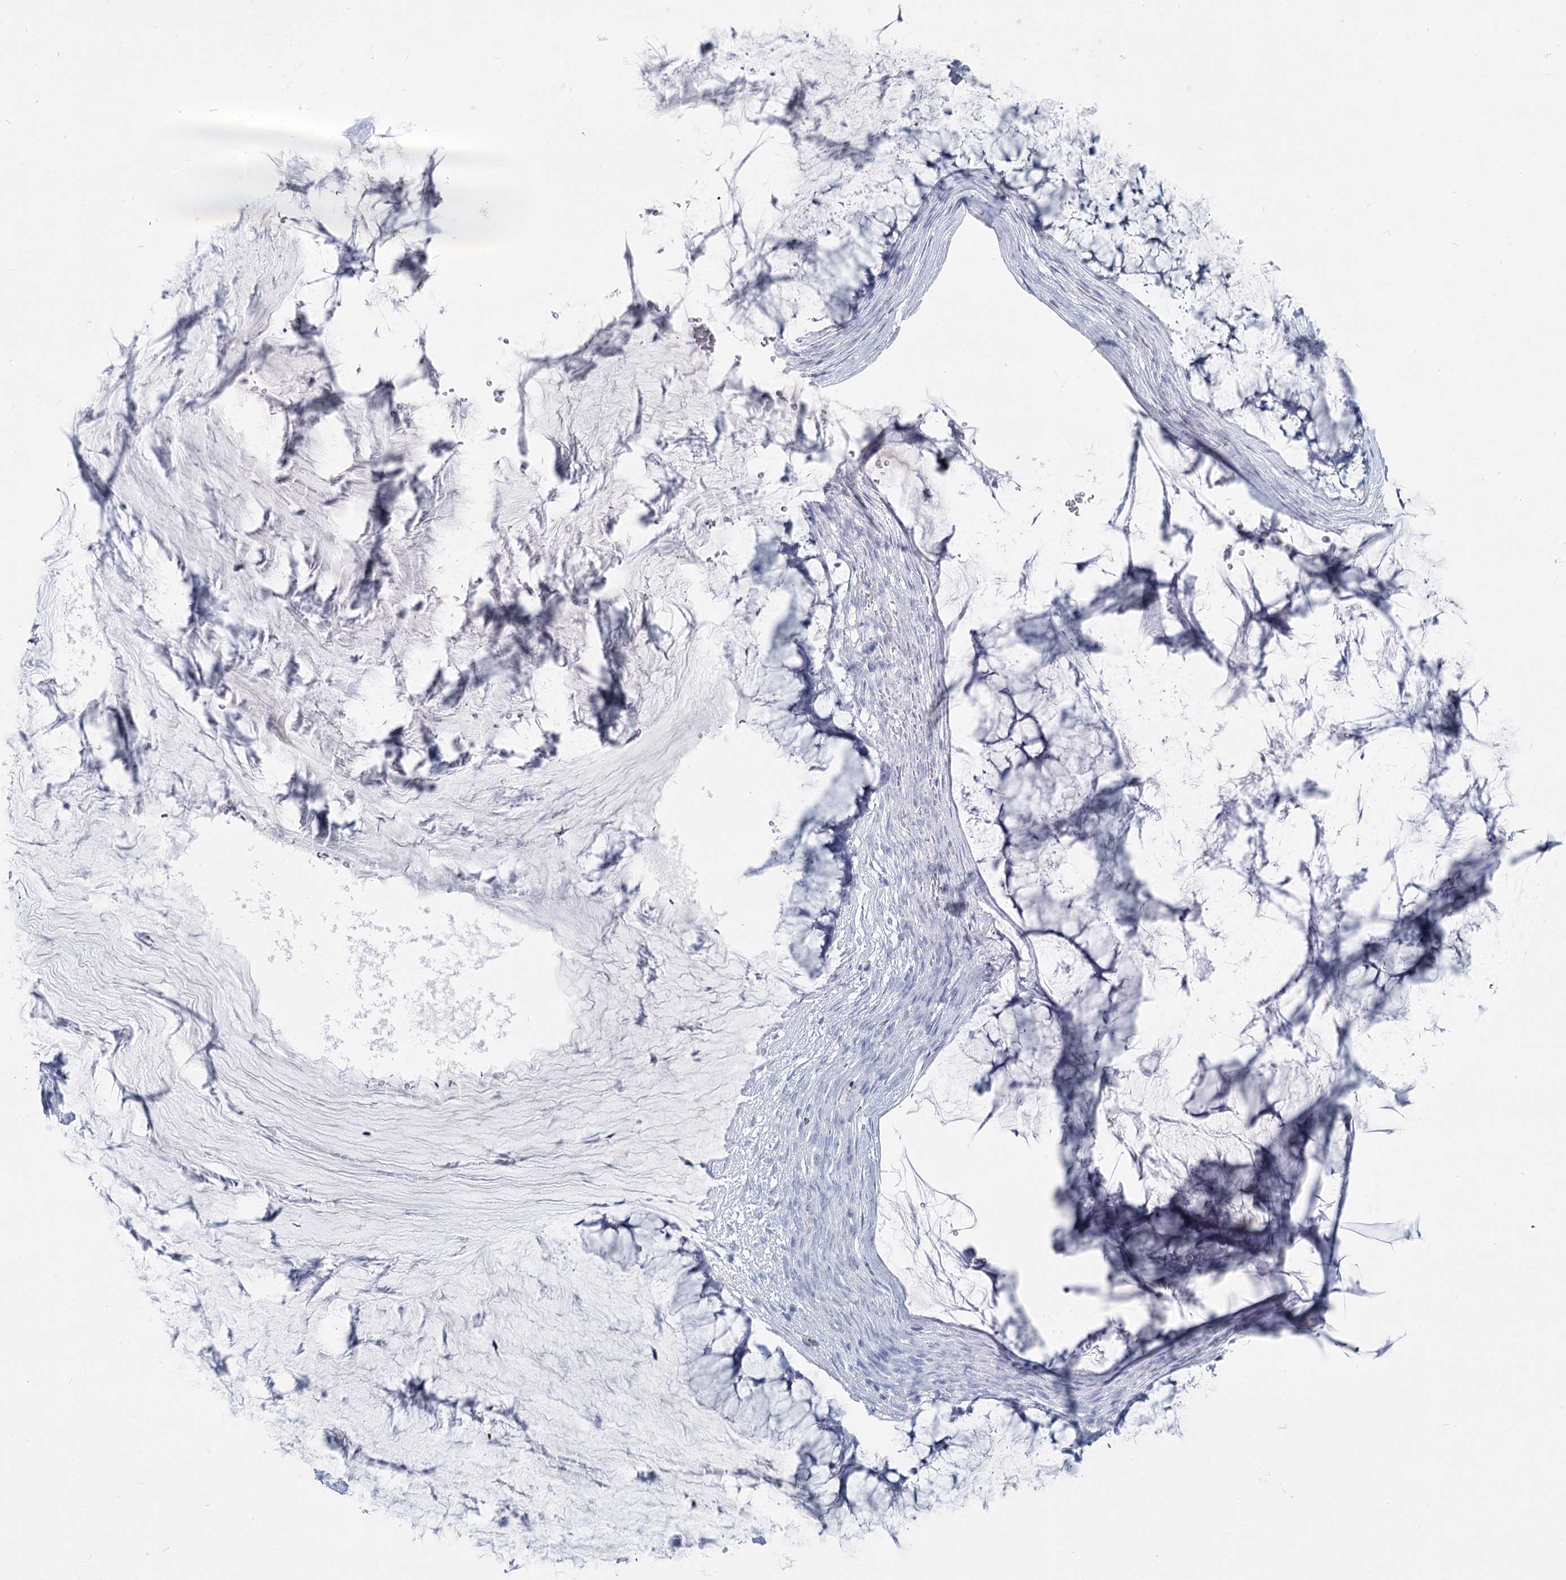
{"staining": {"intensity": "negative", "quantity": "none", "location": "none"}, "tissue": "ovarian cancer", "cell_type": "Tumor cells", "image_type": "cancer", "snomed": [{"axis": "morphology", "description": "Cystadenocarcinoma, mucinous, NOS"}, {"axis": "topography", "description": "Ovary"}], "caption": "This is a image of immunohistochemistry (IHC) staining of ovarian cancer, which shows no expression in tumor cells.", "gene": "IFIT5", "patient": {"sex": "female", "age": 42}}